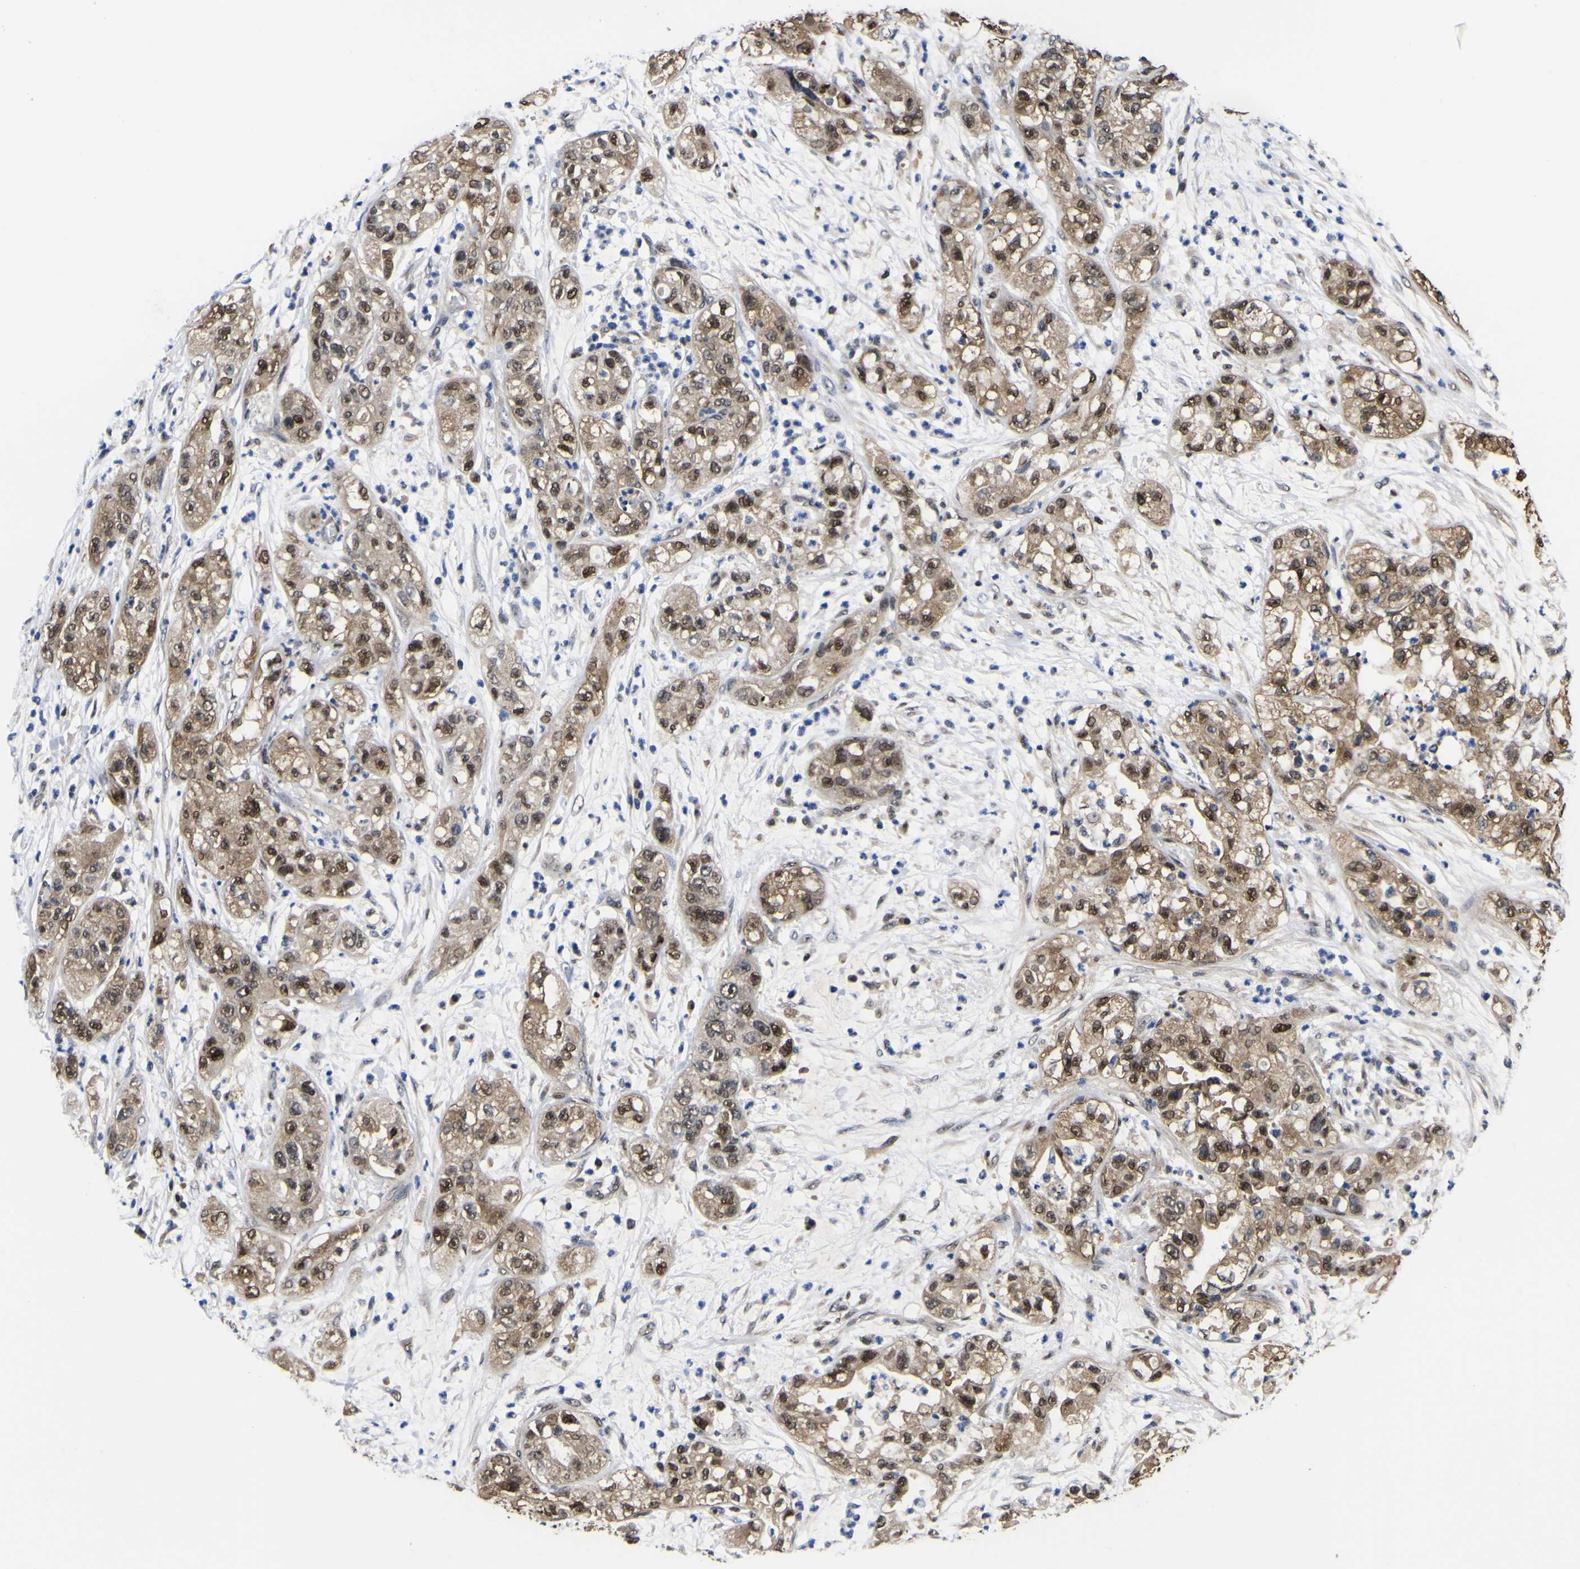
{"staining": {"intensity": "moderate", "quantity": ">75%", "location": "cytoplasmic/membranous,nuclear"}, "tissue": "pancreatic cancer", "cell_type": "Tumor cells", "image_type": "cancer", "snomed": [{"axis": "morphology", "description": "Adenocarcinoma, NOS"}, {"axis": "topography", "description": "Pancreas"}], "caption": "Tumor cells display medium levels of moderate cytoplasmic/membranous and nuclear staining in about >75% of cells in human pancreatic adenocarcinoma.", "gene": "FAM110B", "patient": {"sex": "female", "age": 78}}